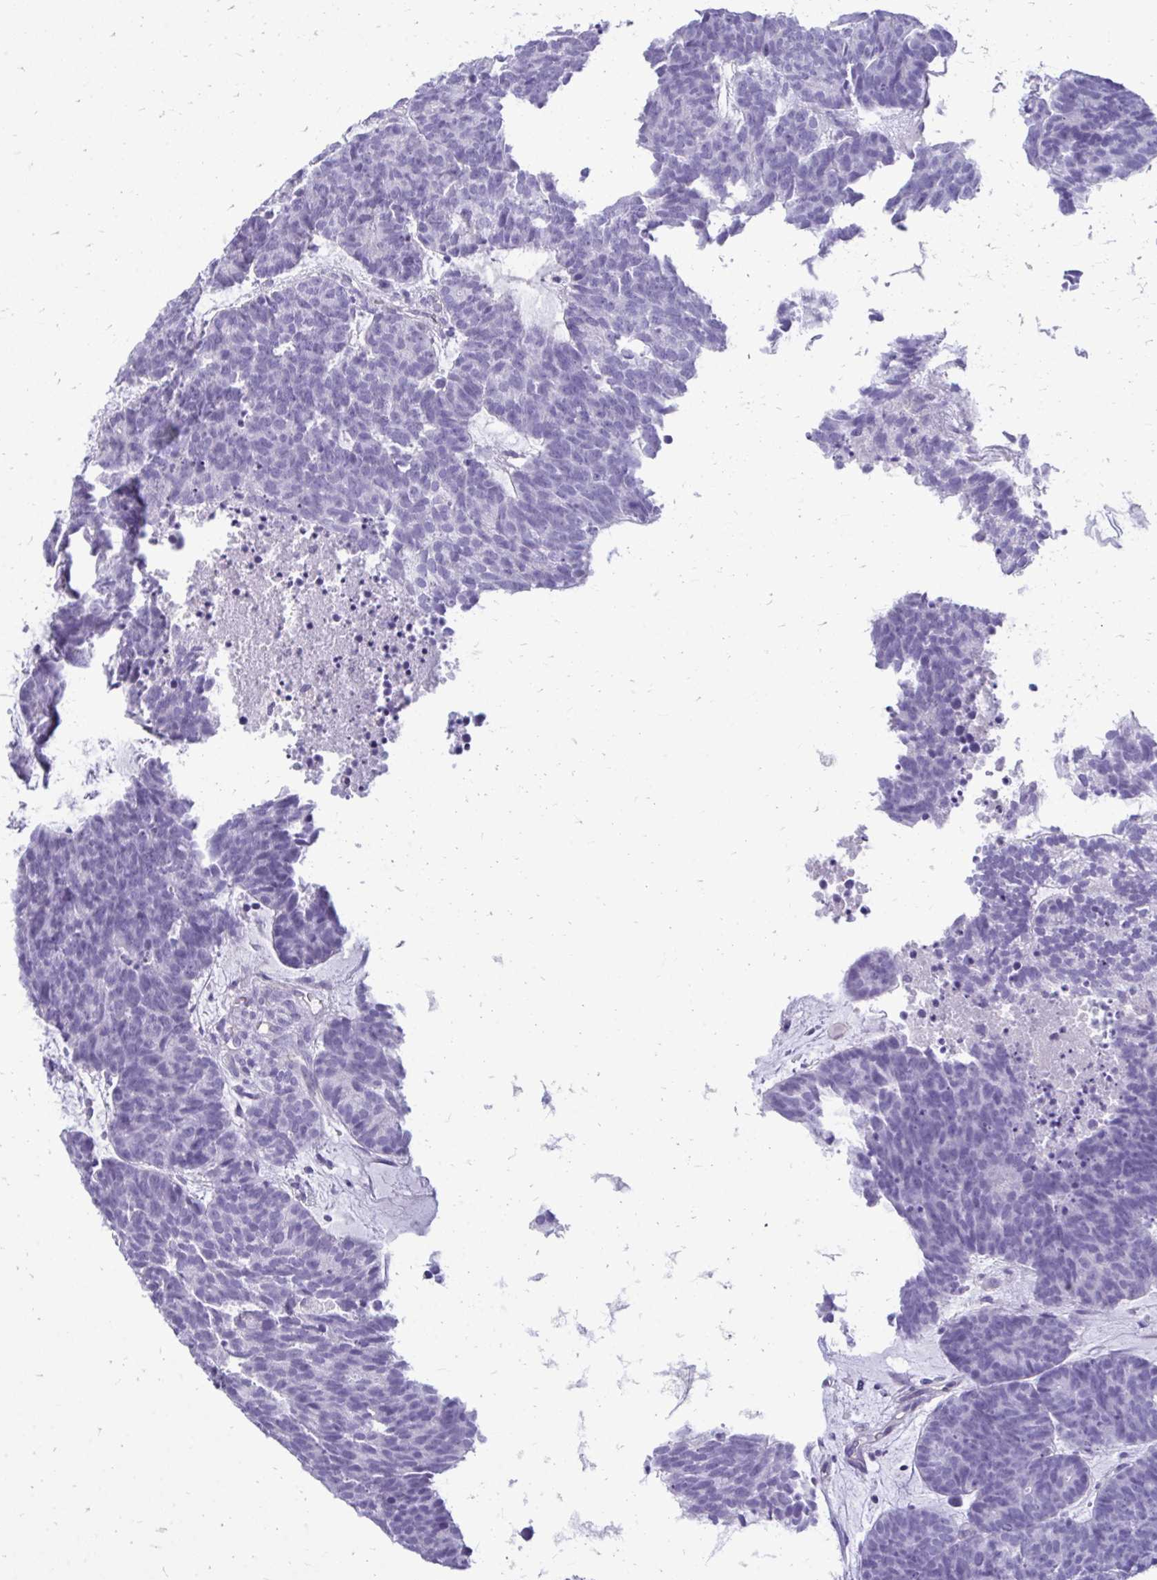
{"staining": {"intensity": "negative", "quantity": "none", "location": "none"}, "tissue": "head and neck cancer", "cell_type": "Tumor cells", "image_type": "cancer", "snomed": [{"axis": "morphology", "description": "Adenocarcinoma, NOS"}, {"axis": "topography", "description": "Head-Neck"}], "caption": "High power microscopy micrograph of an immunohistochemistry (IHC) photomicrograph of head and neck adenocarcinoma, revealing no significant staining in tumor cells.", "gene": "FABP3", "patient": {"sex": "female", "age": 81}}